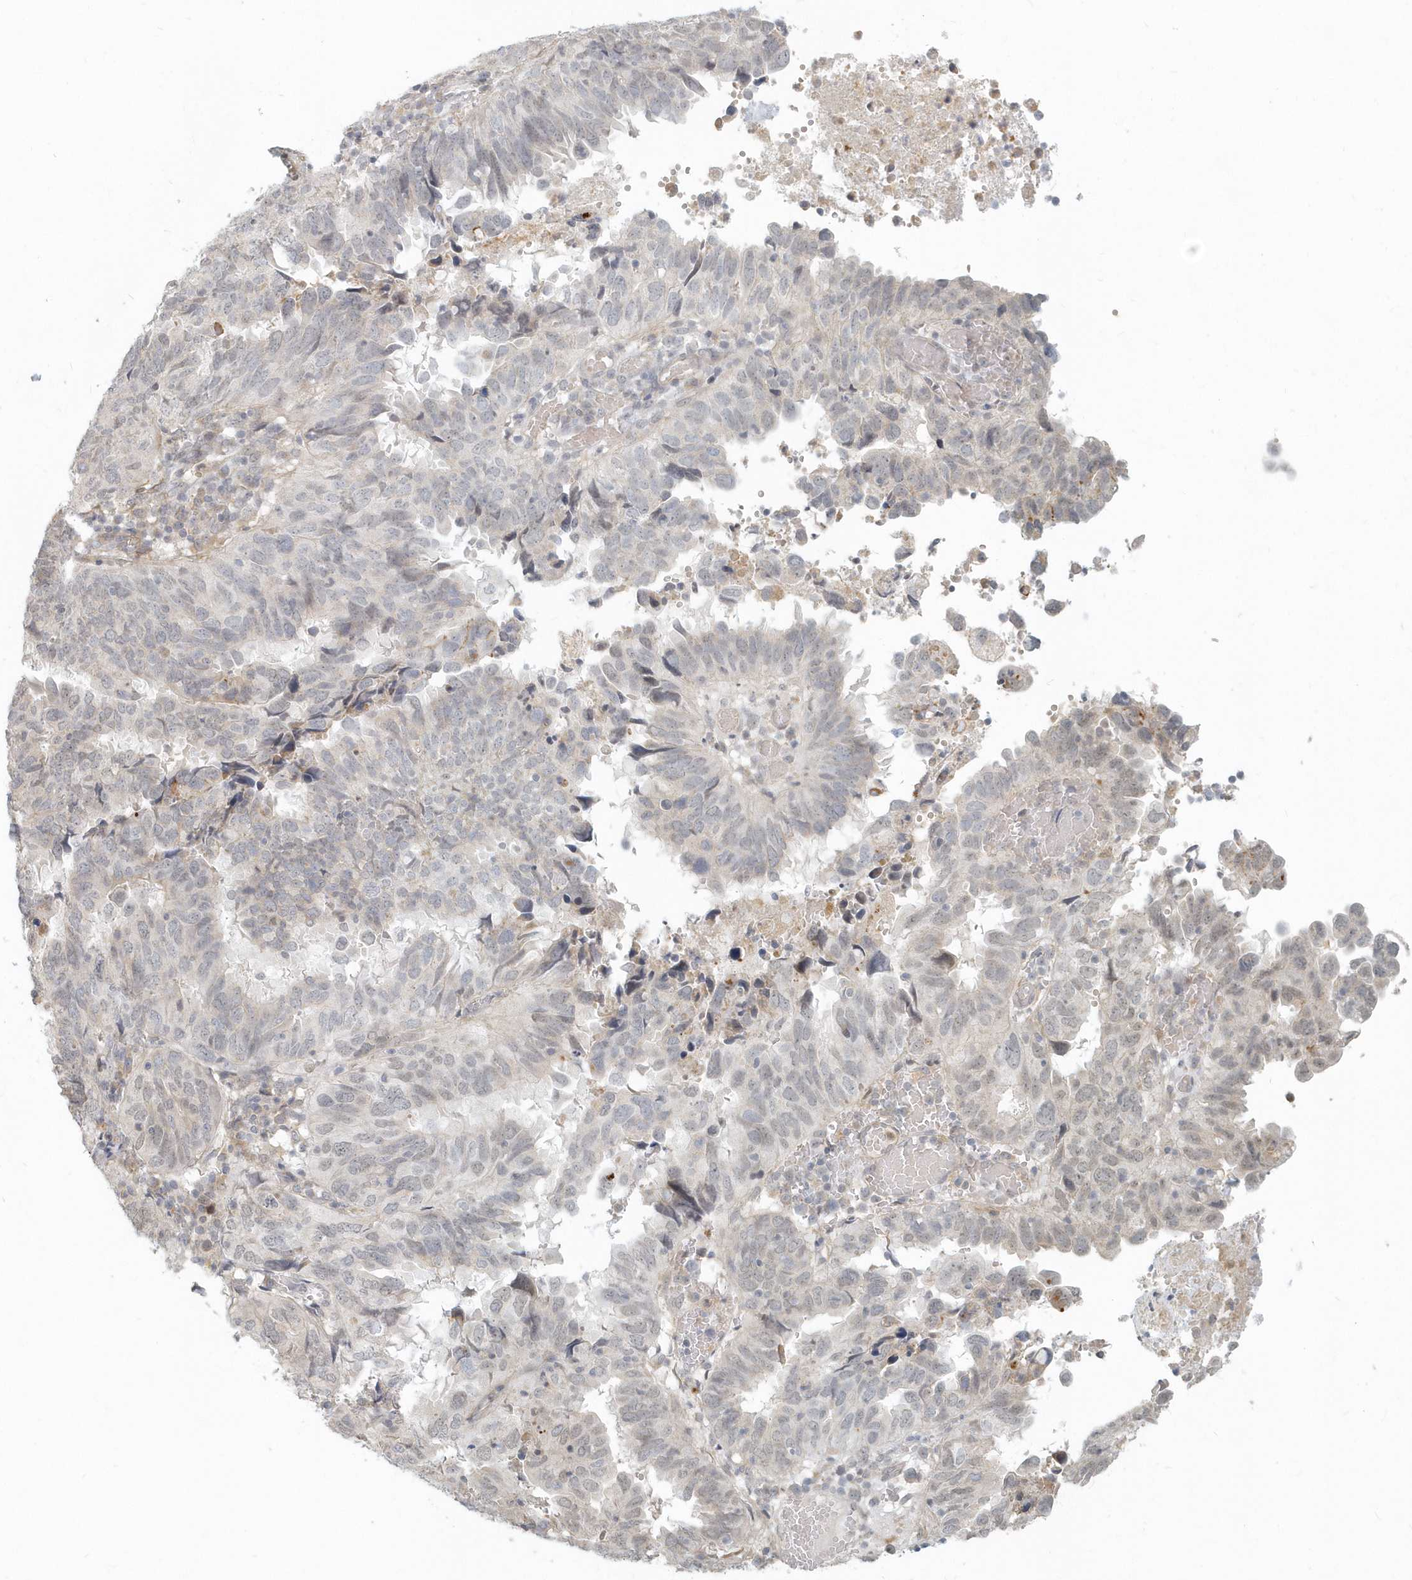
{"staining": {"intensity": "negative", "quantity": "none", "location": "none"}, "tissue": "endometrial cancer", "cell_type": "Tumor cells", "image_type": "cancer", "snomed": [{"axis": "morphology", "description": "Adenocarcinoma, NOS"}, {"axis": "topography", "description": "Uterus"}], "caption": "This is an IHC micrograph of adenocarcinoma (endometrial). There is no expression in tumor cells.", "gene": "NAPB", "patient": {"sex": "female", "age": 77}}